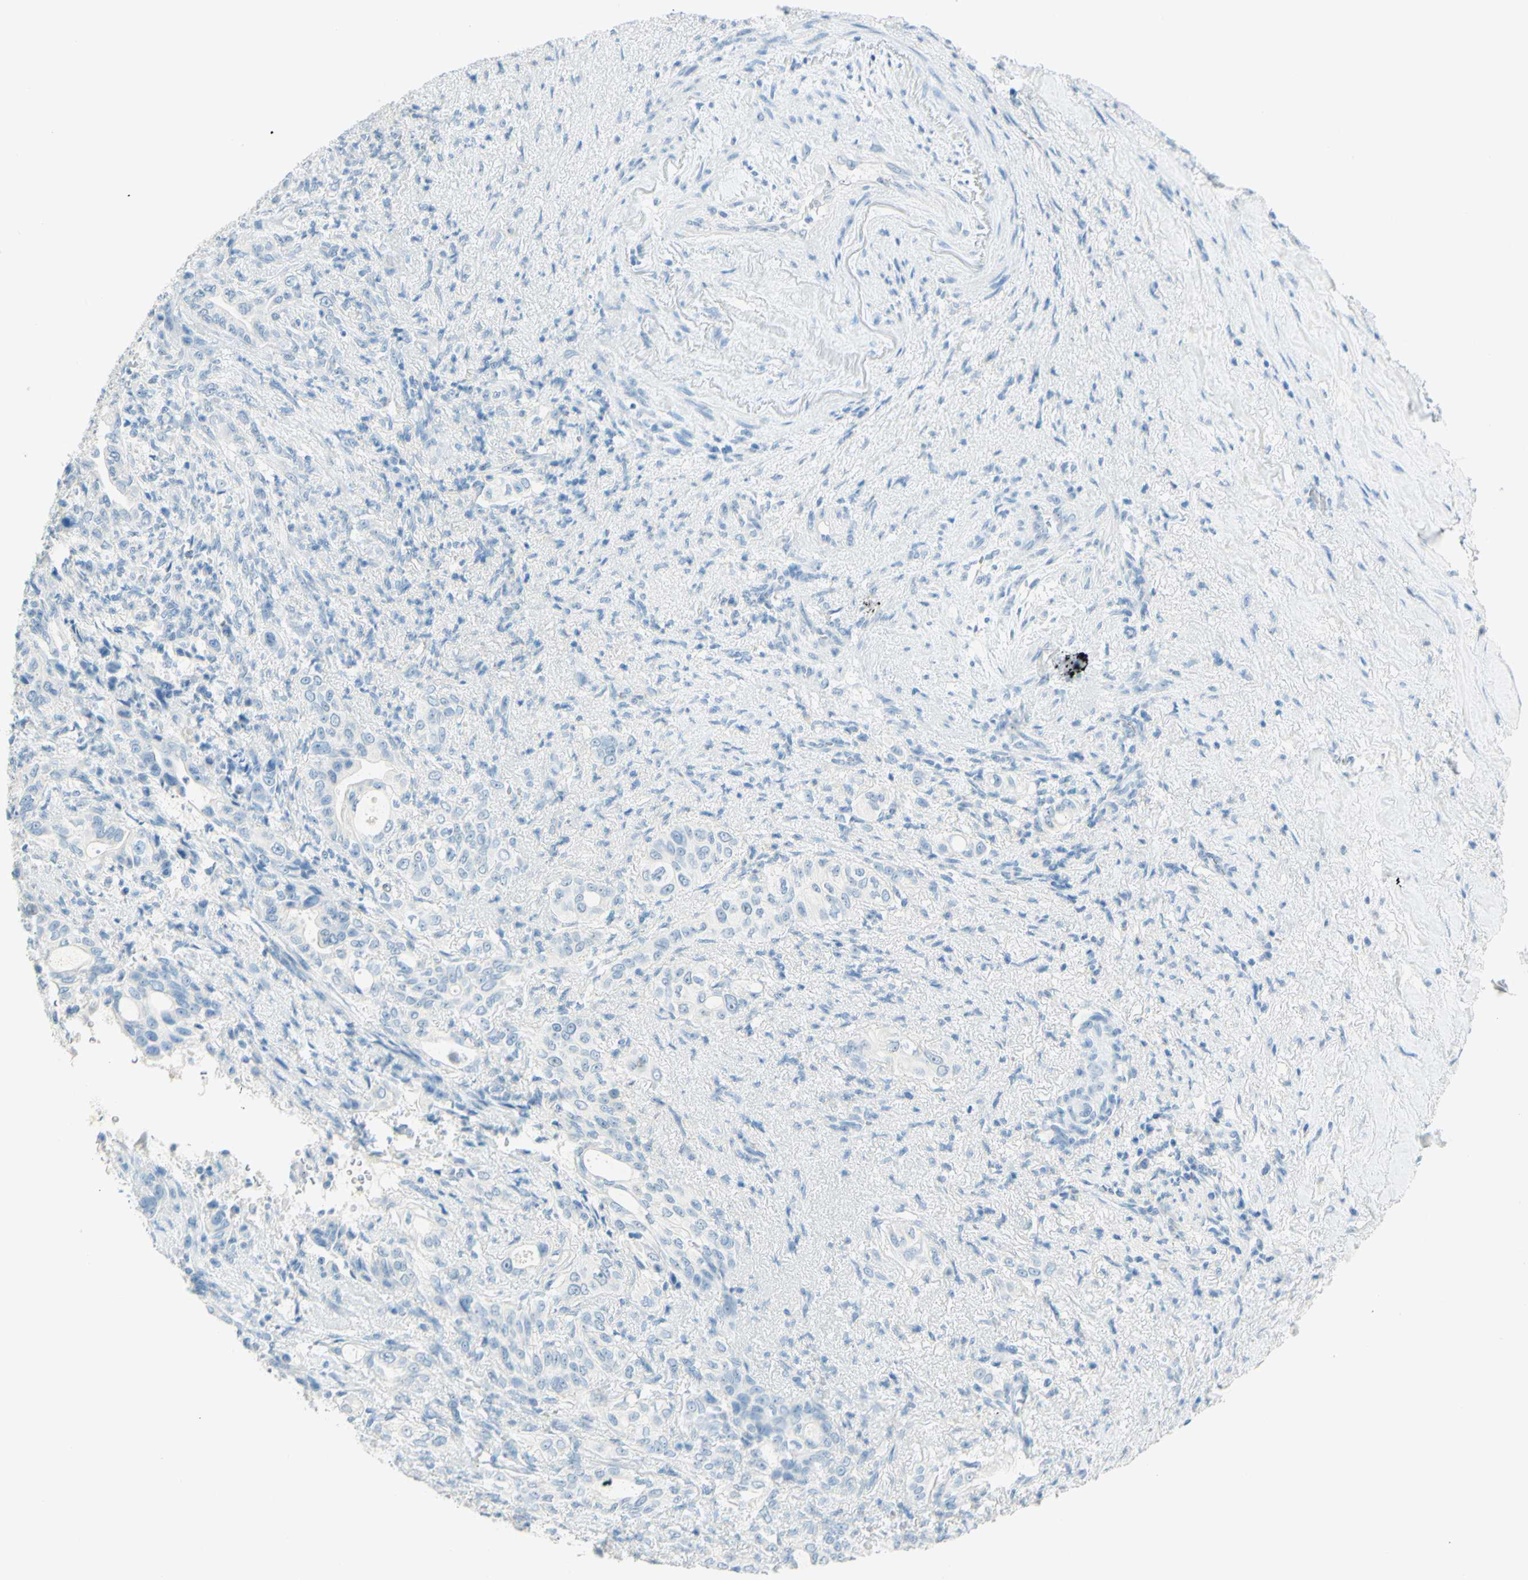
{"staining": {"intensity": "negative", "quantity": "none", "location": "none"}, "tissue": "liver cancer", "cell_type": "Tumor cells", "image_type": "cancer", "snomed": [{"axis": "morphology", "description": "Cholangiocarcinoma"}, {"axis": "topography", "description": "Liver"}], "caption": "Immunohistochemistry micrograph of neoplastic tissue: human liver cancer (cholangiocarcinoma) stained with DAB (3,3'-diaminobenzidine) reveals no significant protein expression in tumor cells. (DAB (3,3'-diaminobenzidine) IHC, high magnification).", "gene": "FMR1NB", "patient": {"sex": "female", "age": 67}}